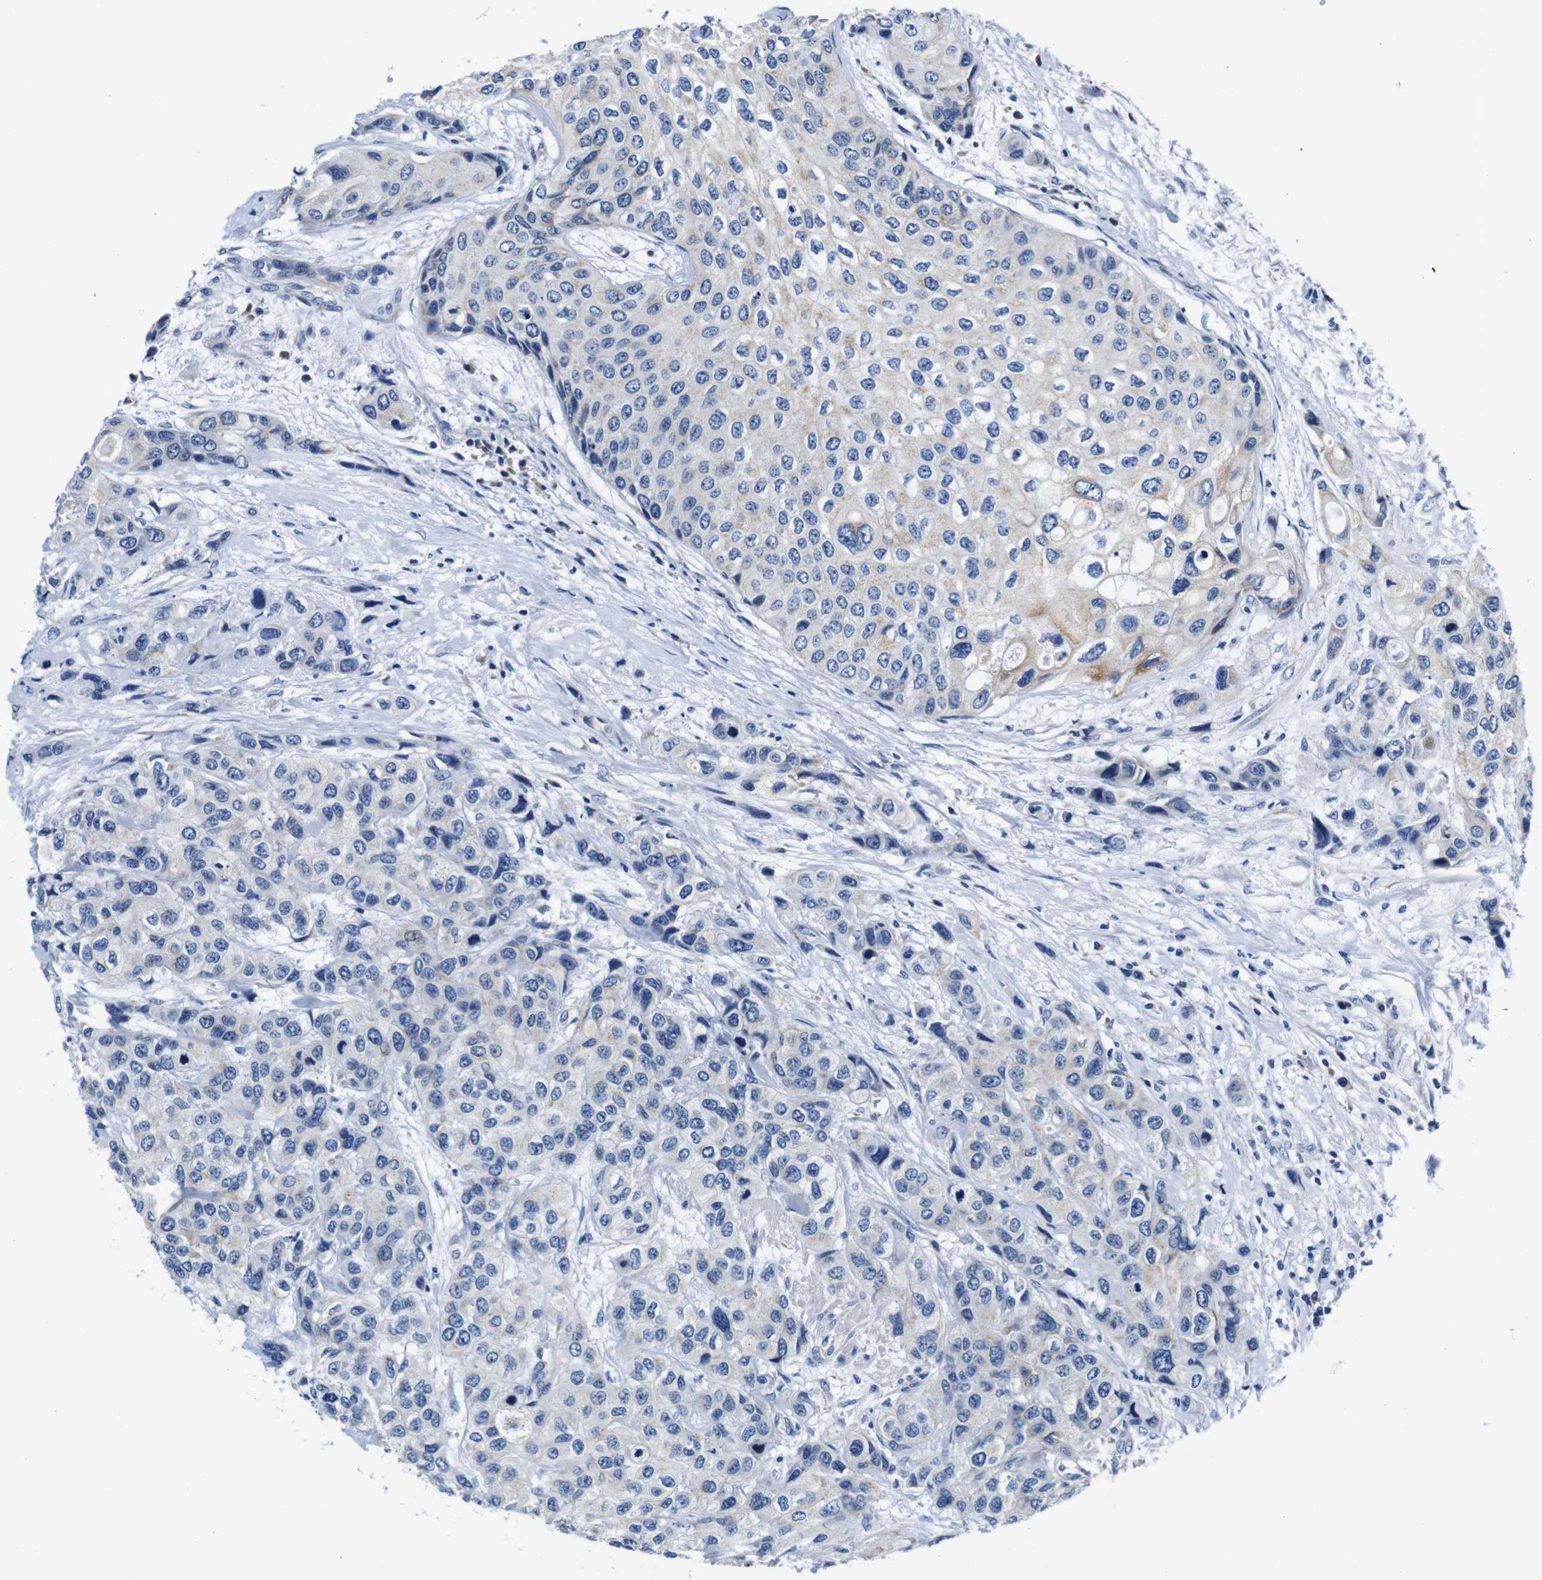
{"staining": {"intensity": "negative", "quantity": "none", "location": "none"}, "tissue": "urothelial cancer", "cell_type": "Tumor cells", "image_type": "cancer", "snomed": [{"axis": "morphology", "description": "Urothelial carcinoma, High grade"}, {"axis": "topography", "description": "Urinary bladder"}], "caption": "The photomicrograph reveals no significant expression in tumor cells of urothelial cancer.", "gene": "SNX19", "patient": {"sex": "female", "age": 56}}